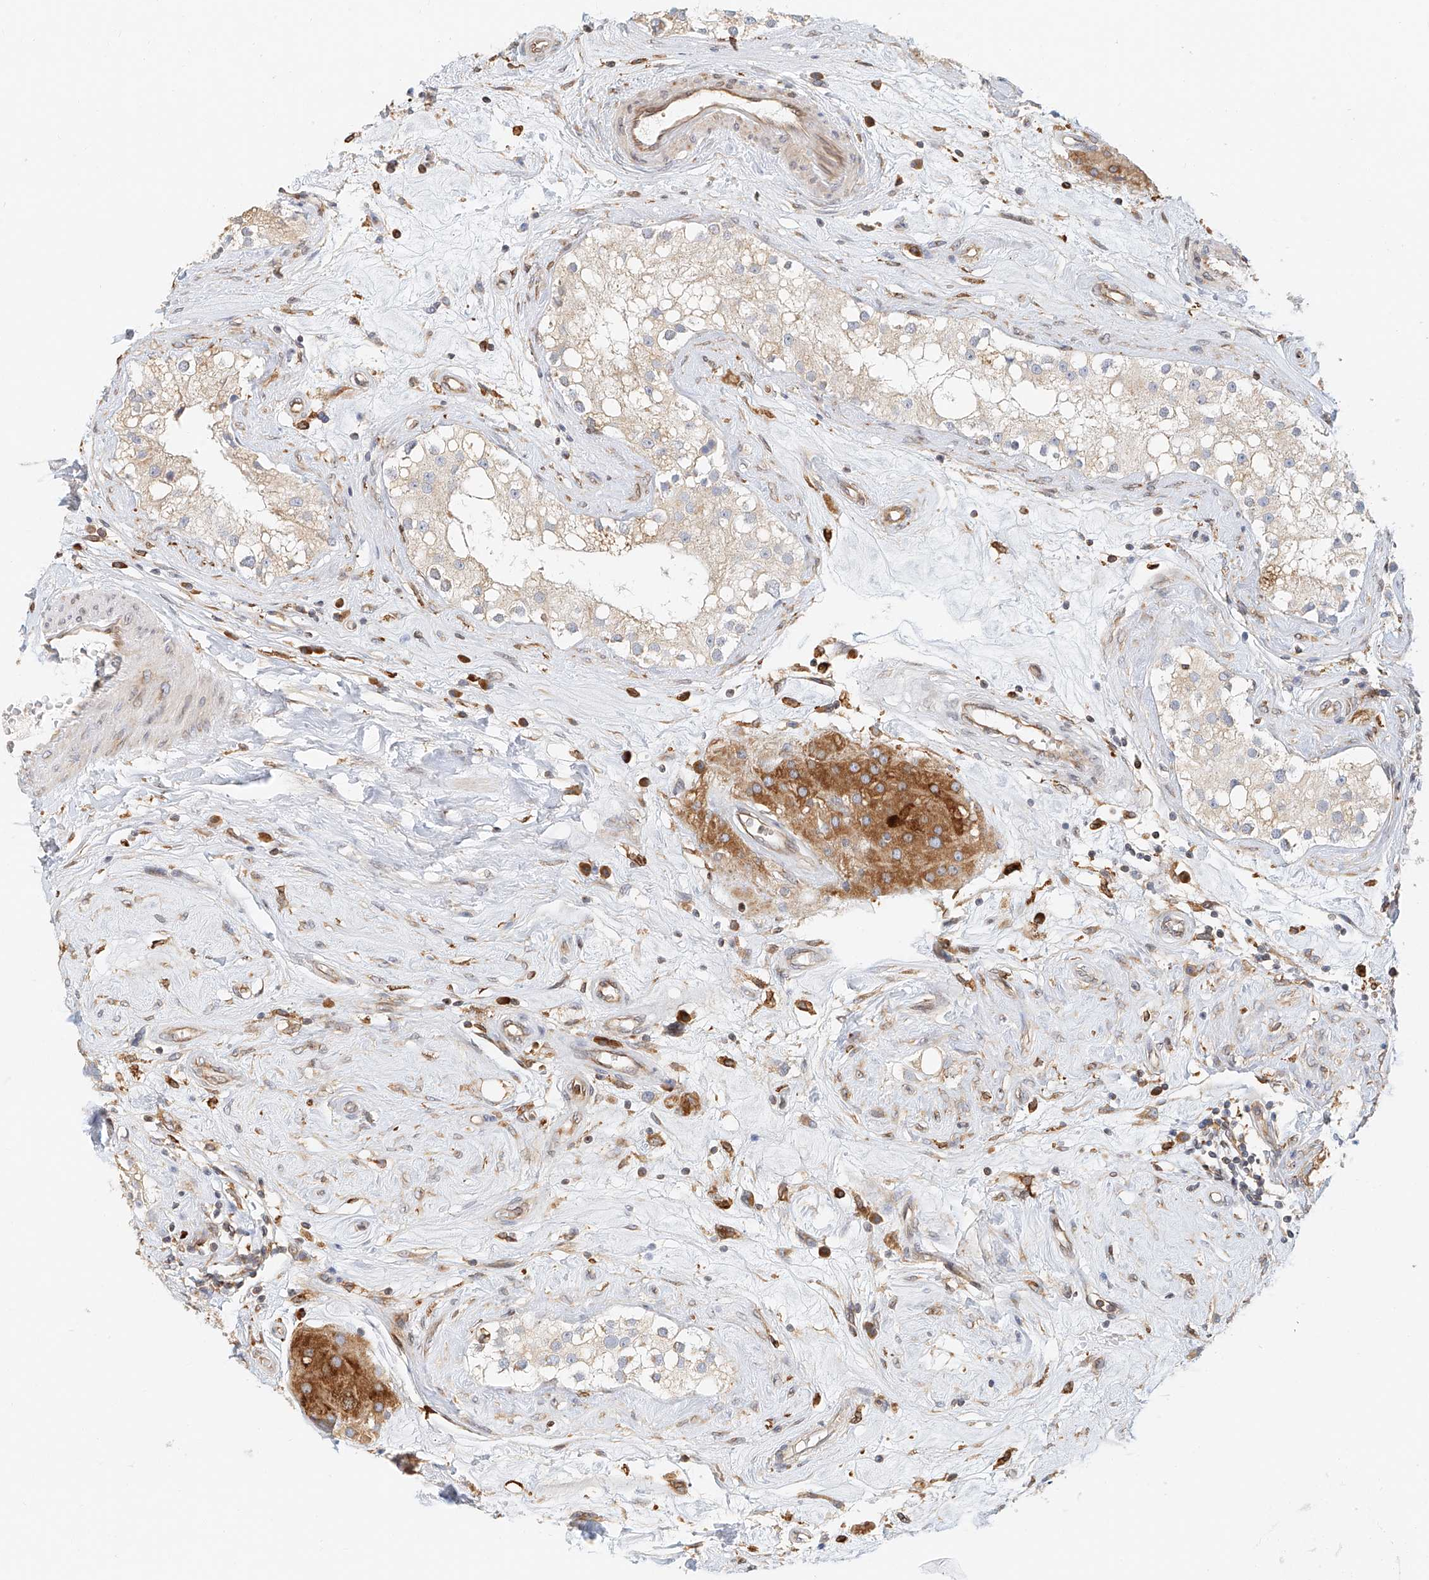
{"staining": {"intensity": "negative", "quantity": "none", "location": "none"}, "tissue": "testis", "cell_type": "Cells in seminiferous ducts", "image_type": "normal", "snomed": [{"axis": "morphology", "description": "Normal tissue, NOS"}, {"axis": "topography", "description": "Testis"}], "caption": "IHC micrograph of benign human testis stained for a protein (brown), which exhibits no staining in cells in seminiferous ducts.", "gene": "DHRS7", "patient": {"sex": "male", "age": 84}}